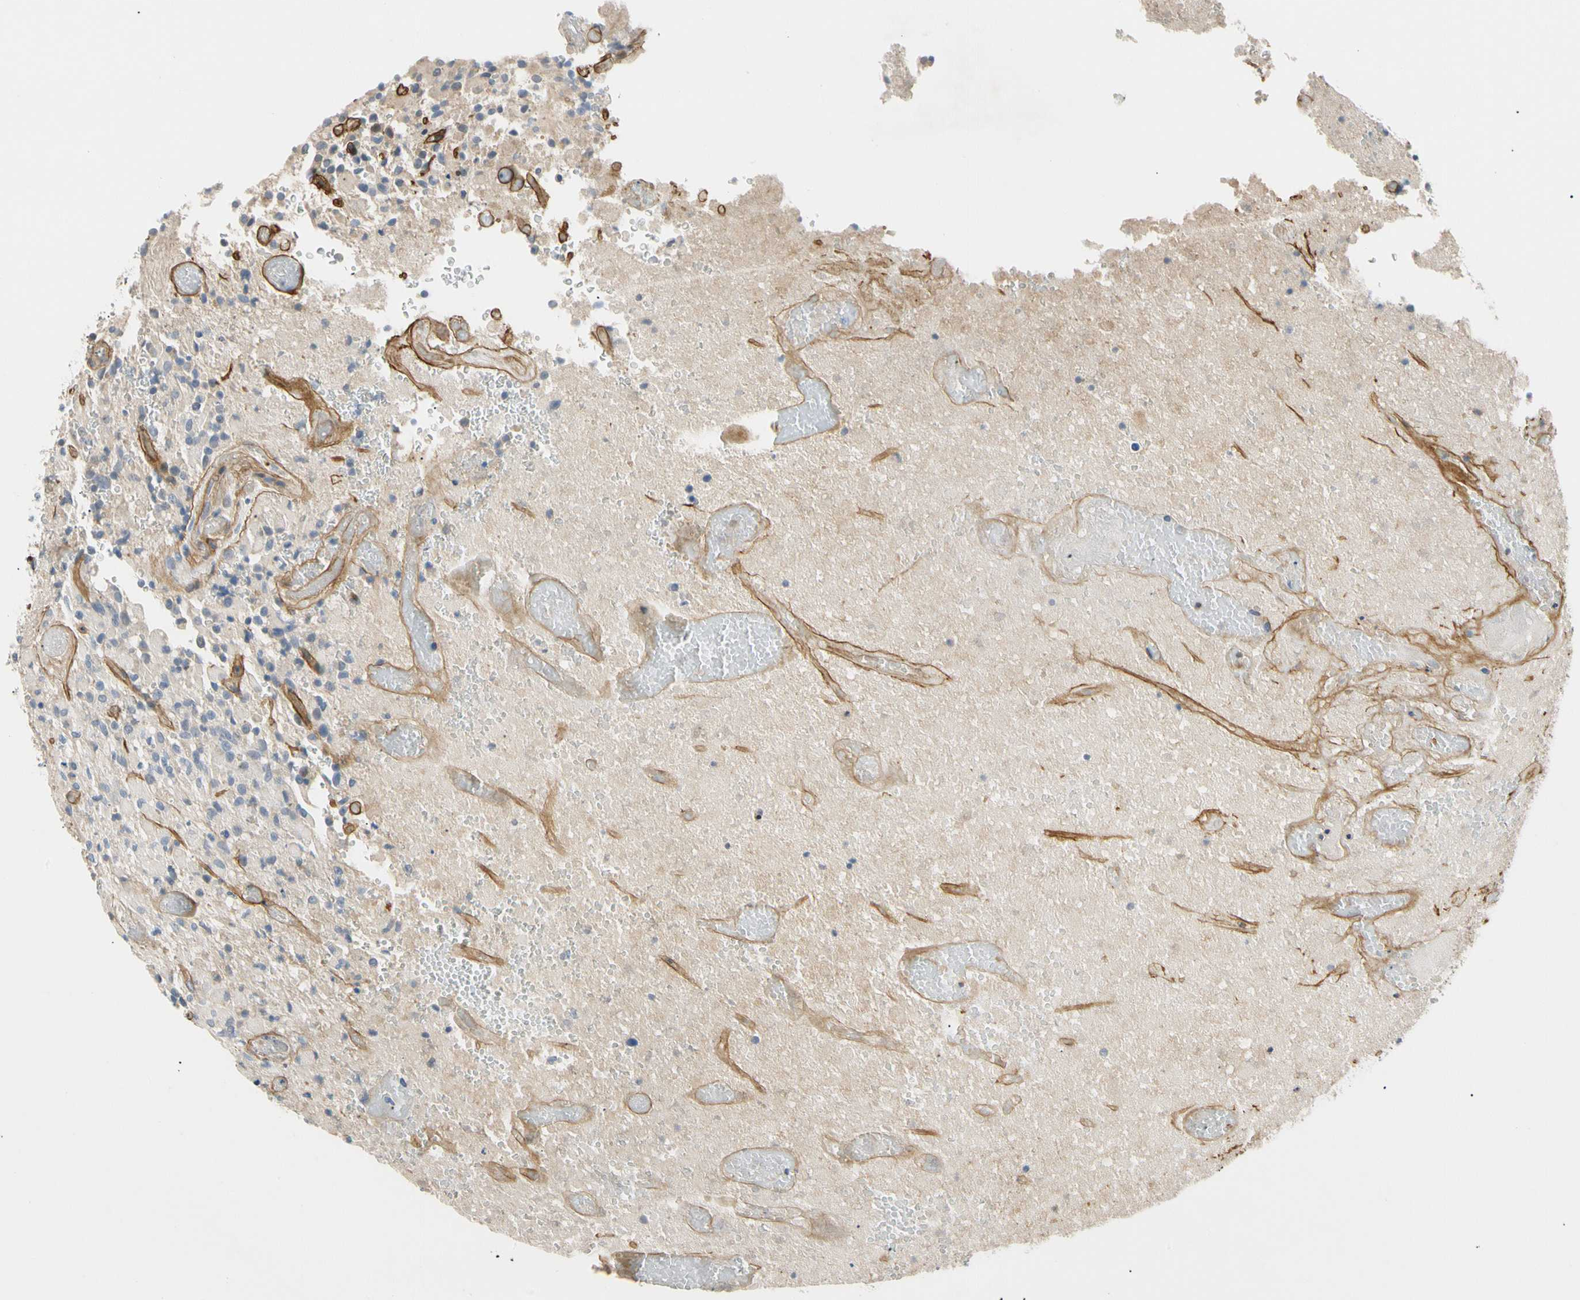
{"staining": {"intensity": "negative", "quantity": "none", "location": "none"}, "tissue": "glioma", "cell_type": "Tumor cells", "image_type": "cancer", "snomed": [{"axis": "morphology", "description": "Glioma, malignant, High grade"}, {"axis": "topography", "description": "Brain"}], "caption": "IHC image of malignant high-grade glioma stained for a protein (brown), which shows no staining in tumor cells.", "gene": "TNFRSF18", "patient": {"sex": "male", "age": 71}}